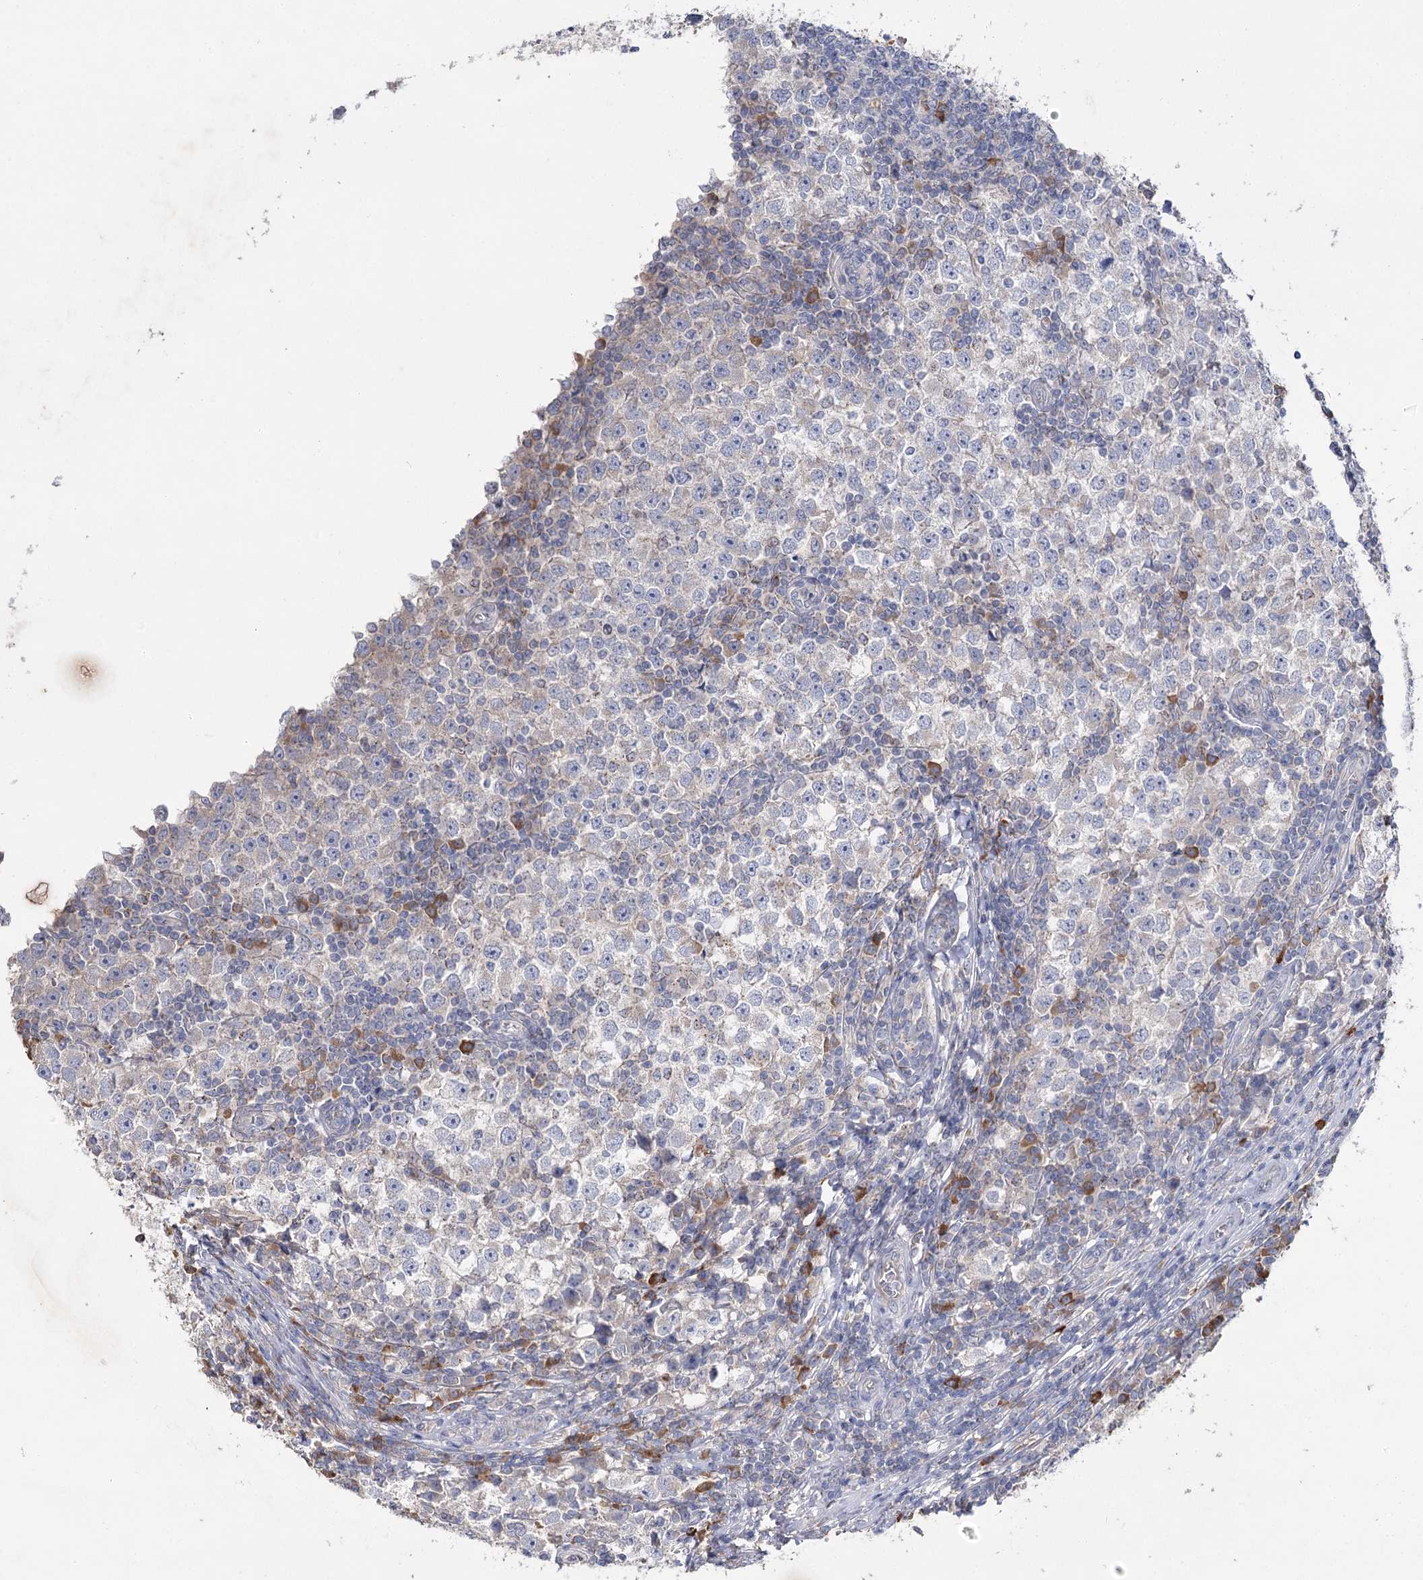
{"staining": {"intensity": "negative", "quantity": "none", "location": "none"}, "tissue": "testis cancer", "cell_type": "Tumor cells", "image_type": "cancer", "snomed": [{"axis": "morphology", "description": "Seminoma, NOS"}, {"axis": "topography", "description": "Testis"}], "caption": "This is a micrograph of immunohistochemistry (IHC) staining of seminoma (testis), which shows no expression in tumor cells. (DAB (3,3'-diaminobenzidine) immunohistochemistry, high magnification).", "gene": "IL1RAP", "patient": {"sex": "male", "age": 65}}